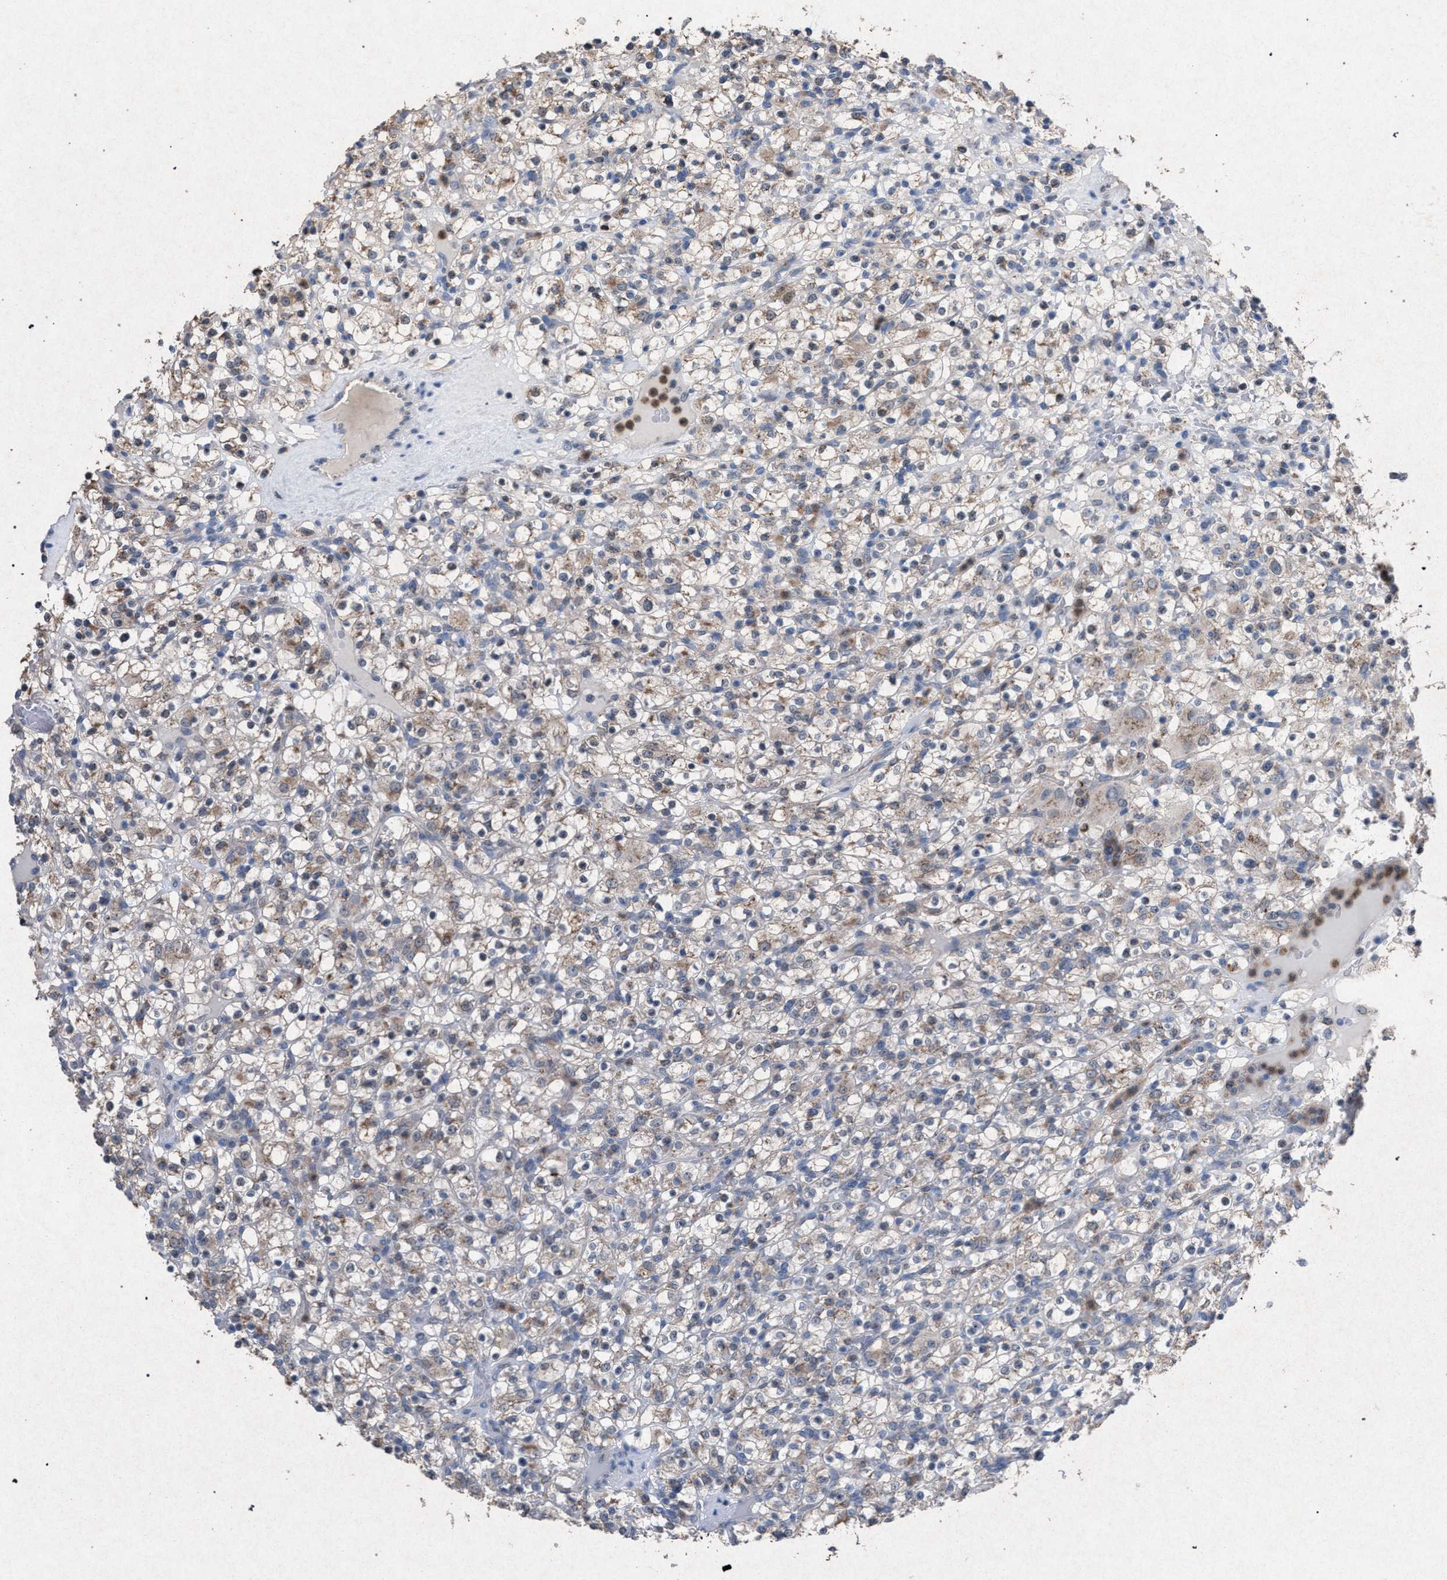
{"staining": {"intensity": "weak", "quantity": ">75%", "location": "cytoplasmic/membranous"}, "tissue": "renal cancer", "cell_type": "Tumor cells", "image_type": "cancer", "snomed": [{"axis": "morphology", "description": "Normal tissue, NOS"}, {"axis": "morphology", "description": "Adenocarcinoma, NOS"}, {"axis": "topography", "description": "Kidney"}], "caption": "This histopathology image displays adenocarcinoma (renal) stained with immunohistochemistry (IHC) to label a protein in brown. The cytoplasmic/membranous of tumor cells show weak positivity for the protein. Nuclei are counter-stained blue.", "gene": "HSD17B4", "patient": {"sex": "female", "age": 72}}